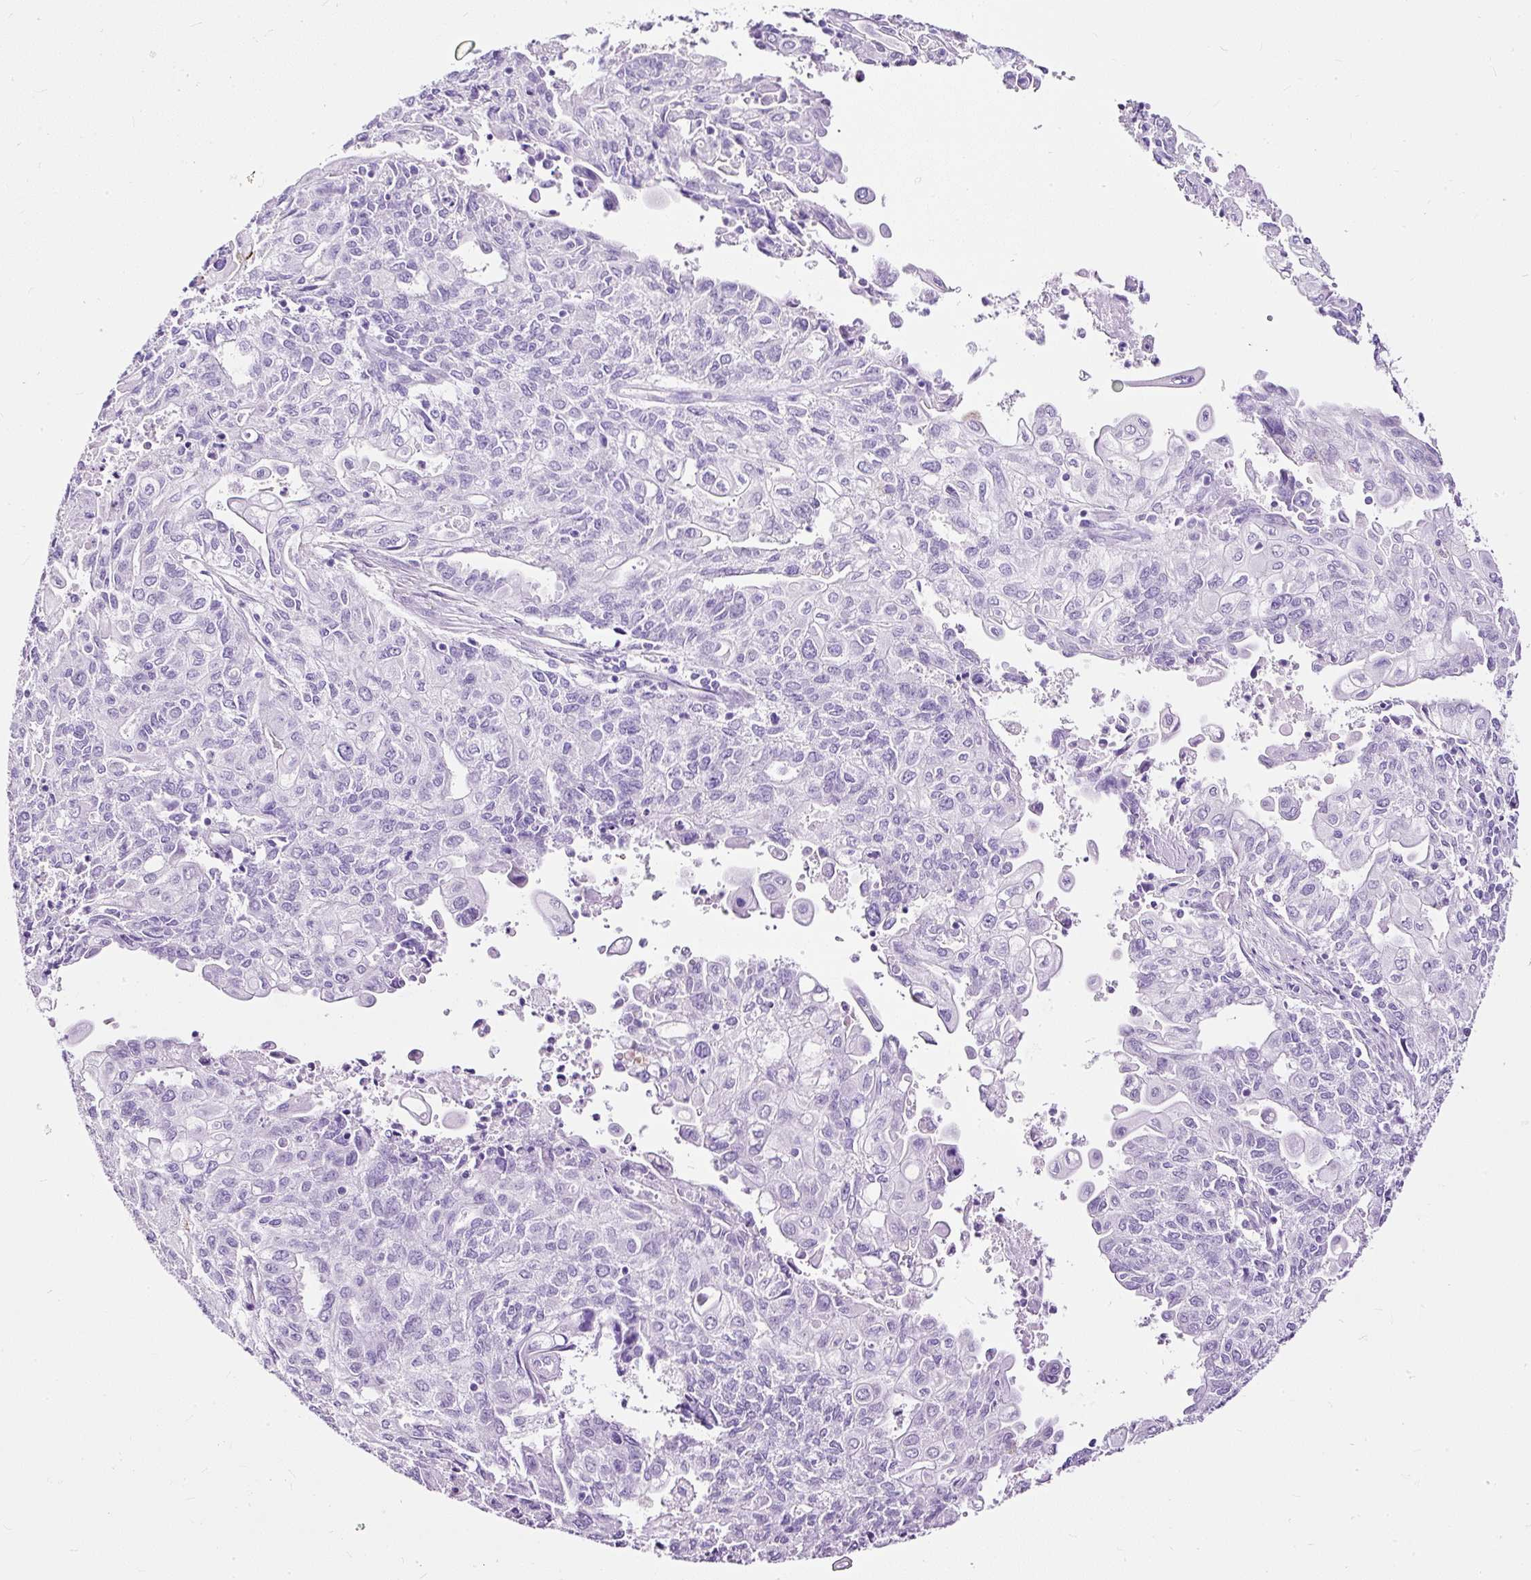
{"staining": {"intensity": "negative", "quantity": "none", "location": "none"}, "tissue": "endometrial cancer", "cell_type": "Tumor cells", "image_type": "cancer", "snomed": [{"axis": "morphology", "description": "Adenocarcinoma, NOS"}, {"axis": "topography", "description": "Endometrium"}], "caption": "DAB immunohistochemical staining of endometrial cancer reveals no significant expression in tumor cells.", "gene": "NTS", "patient": {"sex": "female", "age": 54}}